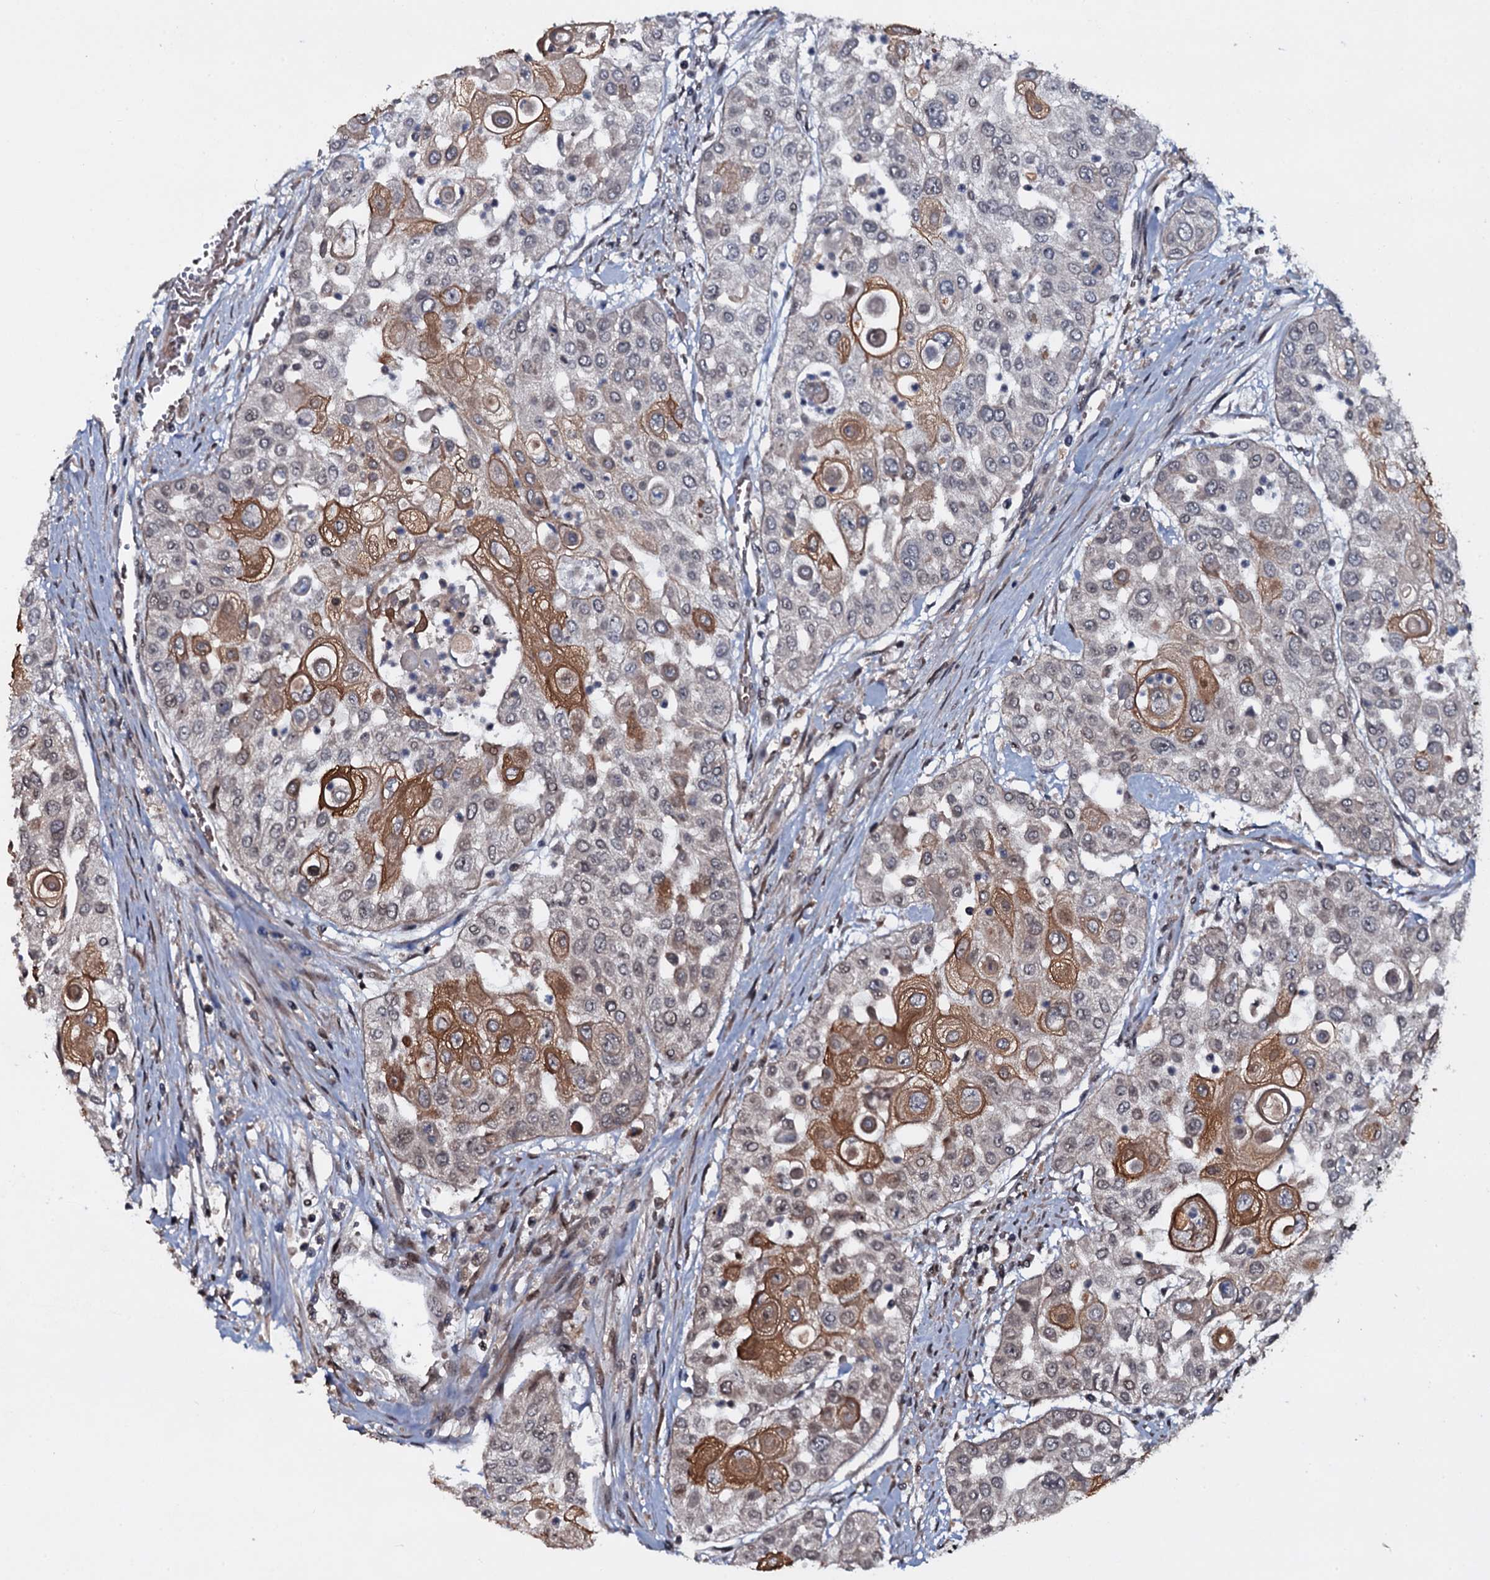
{"staining": {"intensity": "moderate", "quantity": "25%-75%", "location": "cytoplasmic/membranous"}, "tissue": "urothelial cancer", "cell_type": "Tumor cells", "image_type": "cancer", "snomed": [{"axis": "morphology", "description": "Urothelial carcinoma, High grade"}, {"axis": "topography", "description": "Urinary bladder"}], "caption": "The histopathology image demonstrates a brown stain indicating the presence of a protein in the cytoplasmic/membranous of tumor cells in urothelial cancer. The protein of interest is shown in brown color, while the nuclei are stained blue.", "gene": "HDDC3", "patient": {"sex": "female", "age": 79}}